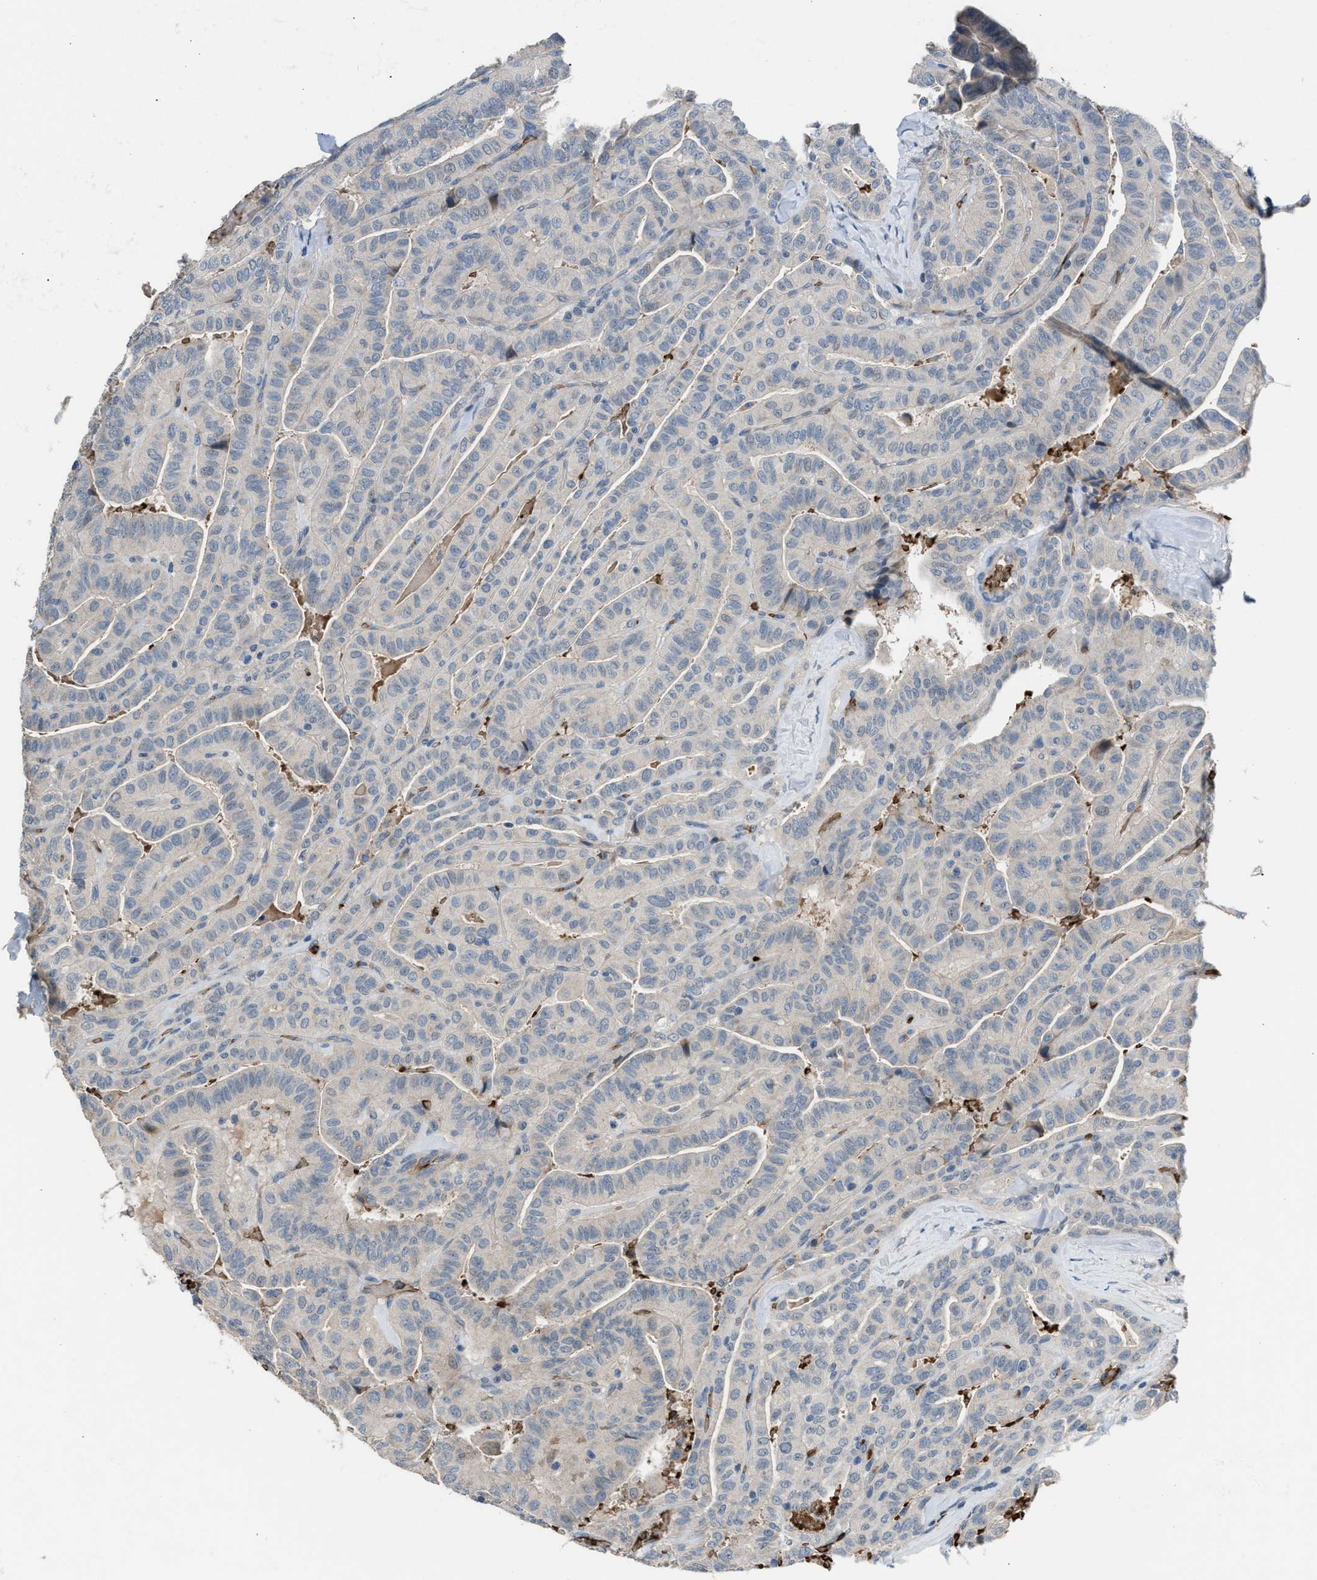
{"staining": {"intensity": "negative", "quantity": "none", "location": "none"}, "tissue": "thyroid cancer", "cell_type": "Tumor cells", "image_type": "cancer", "snomed": [{"axis": "morphology", "description": "Papillary adenocarcinoma, NOS"}, {"axis": "topography", "description": "Thyroid gland"}], "caption": "This image is of thyroid cancer (papillary adenocarcinoma) stained with immunohistochemistry (IHC) to label a protein in brown with the nuclei are counter-stained blue. There is no positivity in tumor cells.", "gene": "CFAP77", "patient": {"sex": "male", "age": 77}}